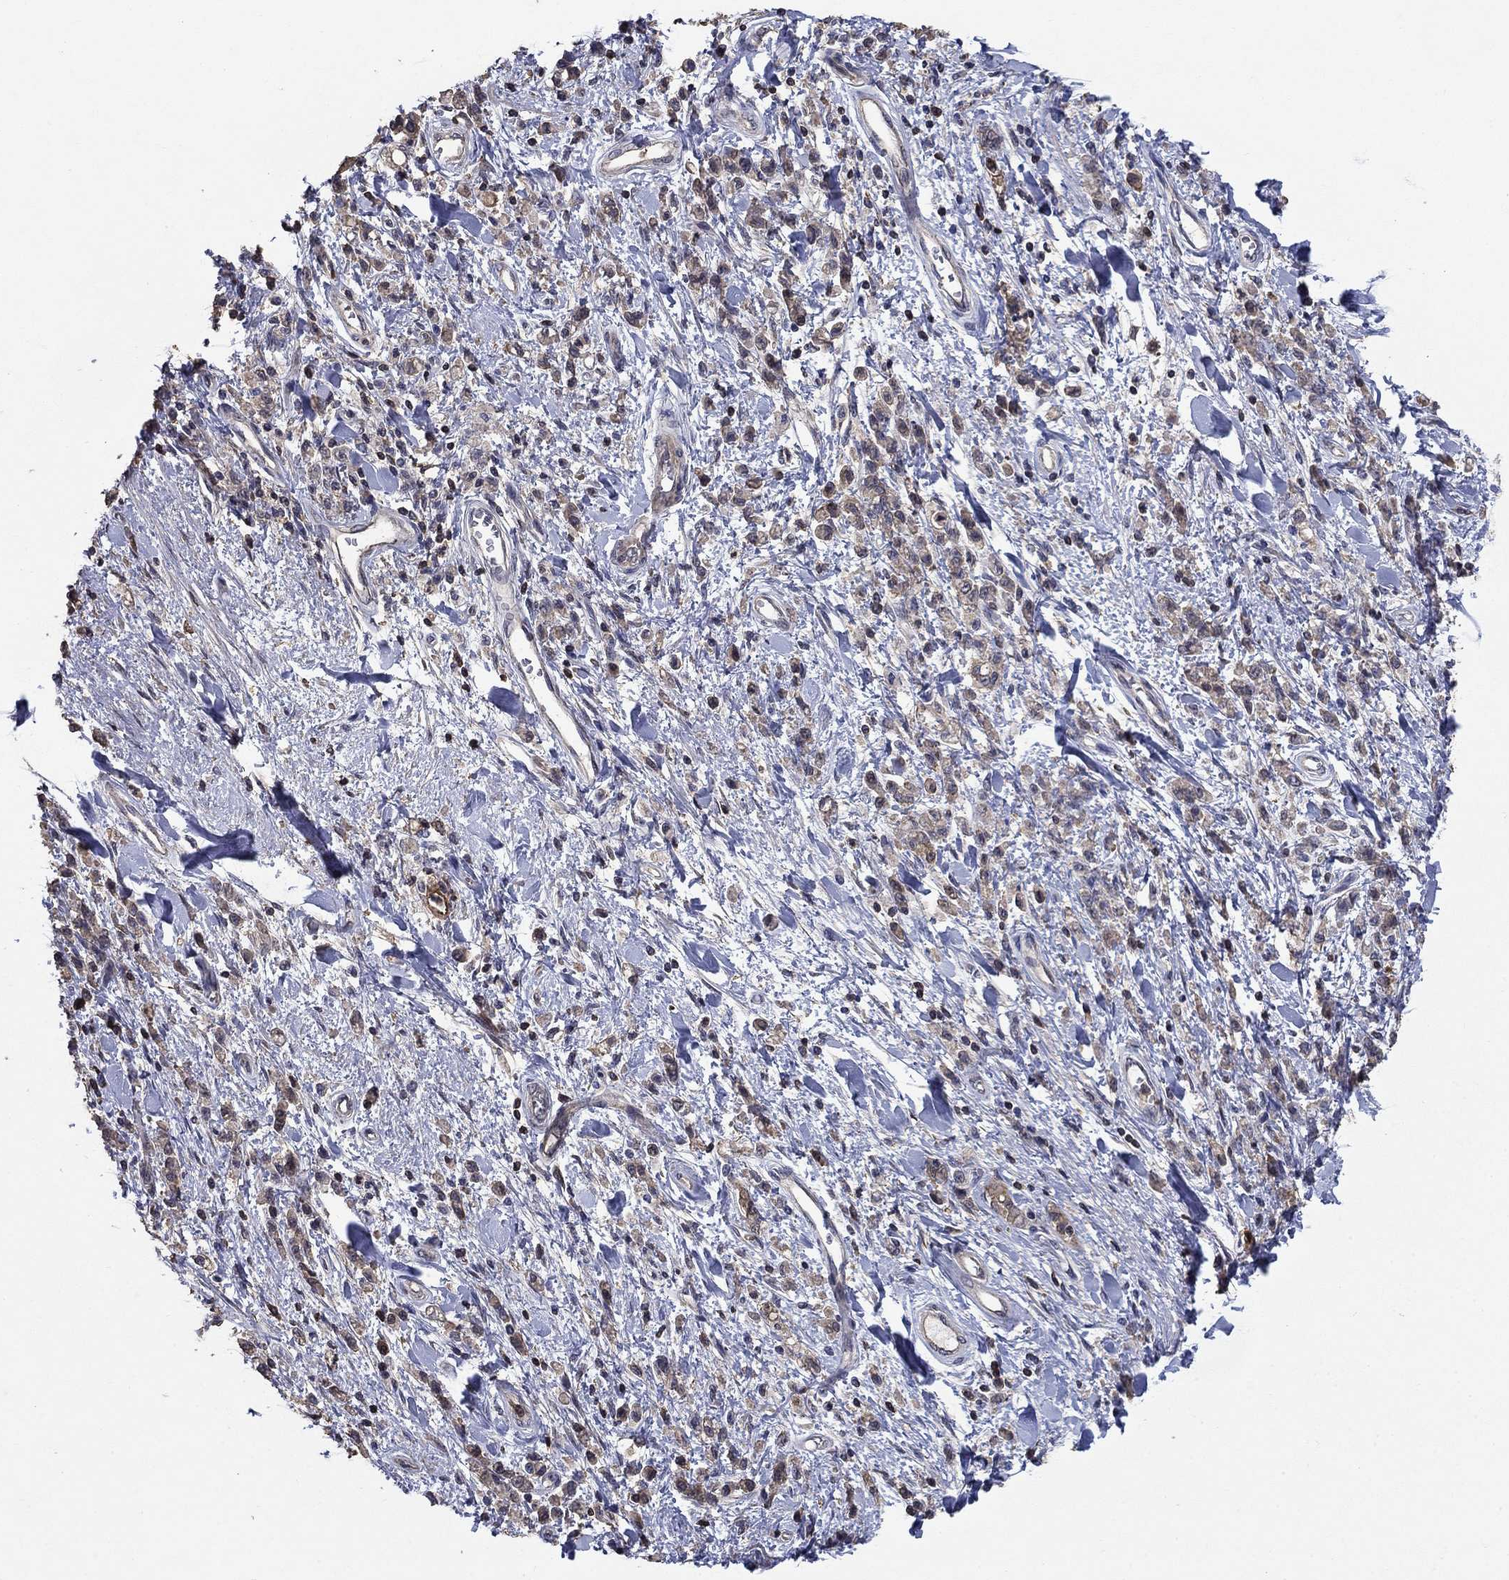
{"staining": {"intensity": "weak", "quantity": "25%-75%", "location": "cytoplasmic/membranous"}, "tissue": "stomach cancer", "cell_type": "Tumor cells", "image_type": "cancer", "snomed": [{"axis": "morphology", "description": "Adenocarcinoma, NOS"}, {"axis": "topography", "description": "Stomach"}], "caption": "Stomach adenocarcinoma stained with immunohistochemistry shows weak cytoplasmic/membranous expression in approximately 25%-75% of tumor cells. The protein of interest is stained brown, and the nuclei are stained in blue (DAB (3,3'-diaminobenzidine) IHC with brightfield microscopy, high magnification).", "gene": "DVL1", "patient": {"sex": "male", "age": 77}}